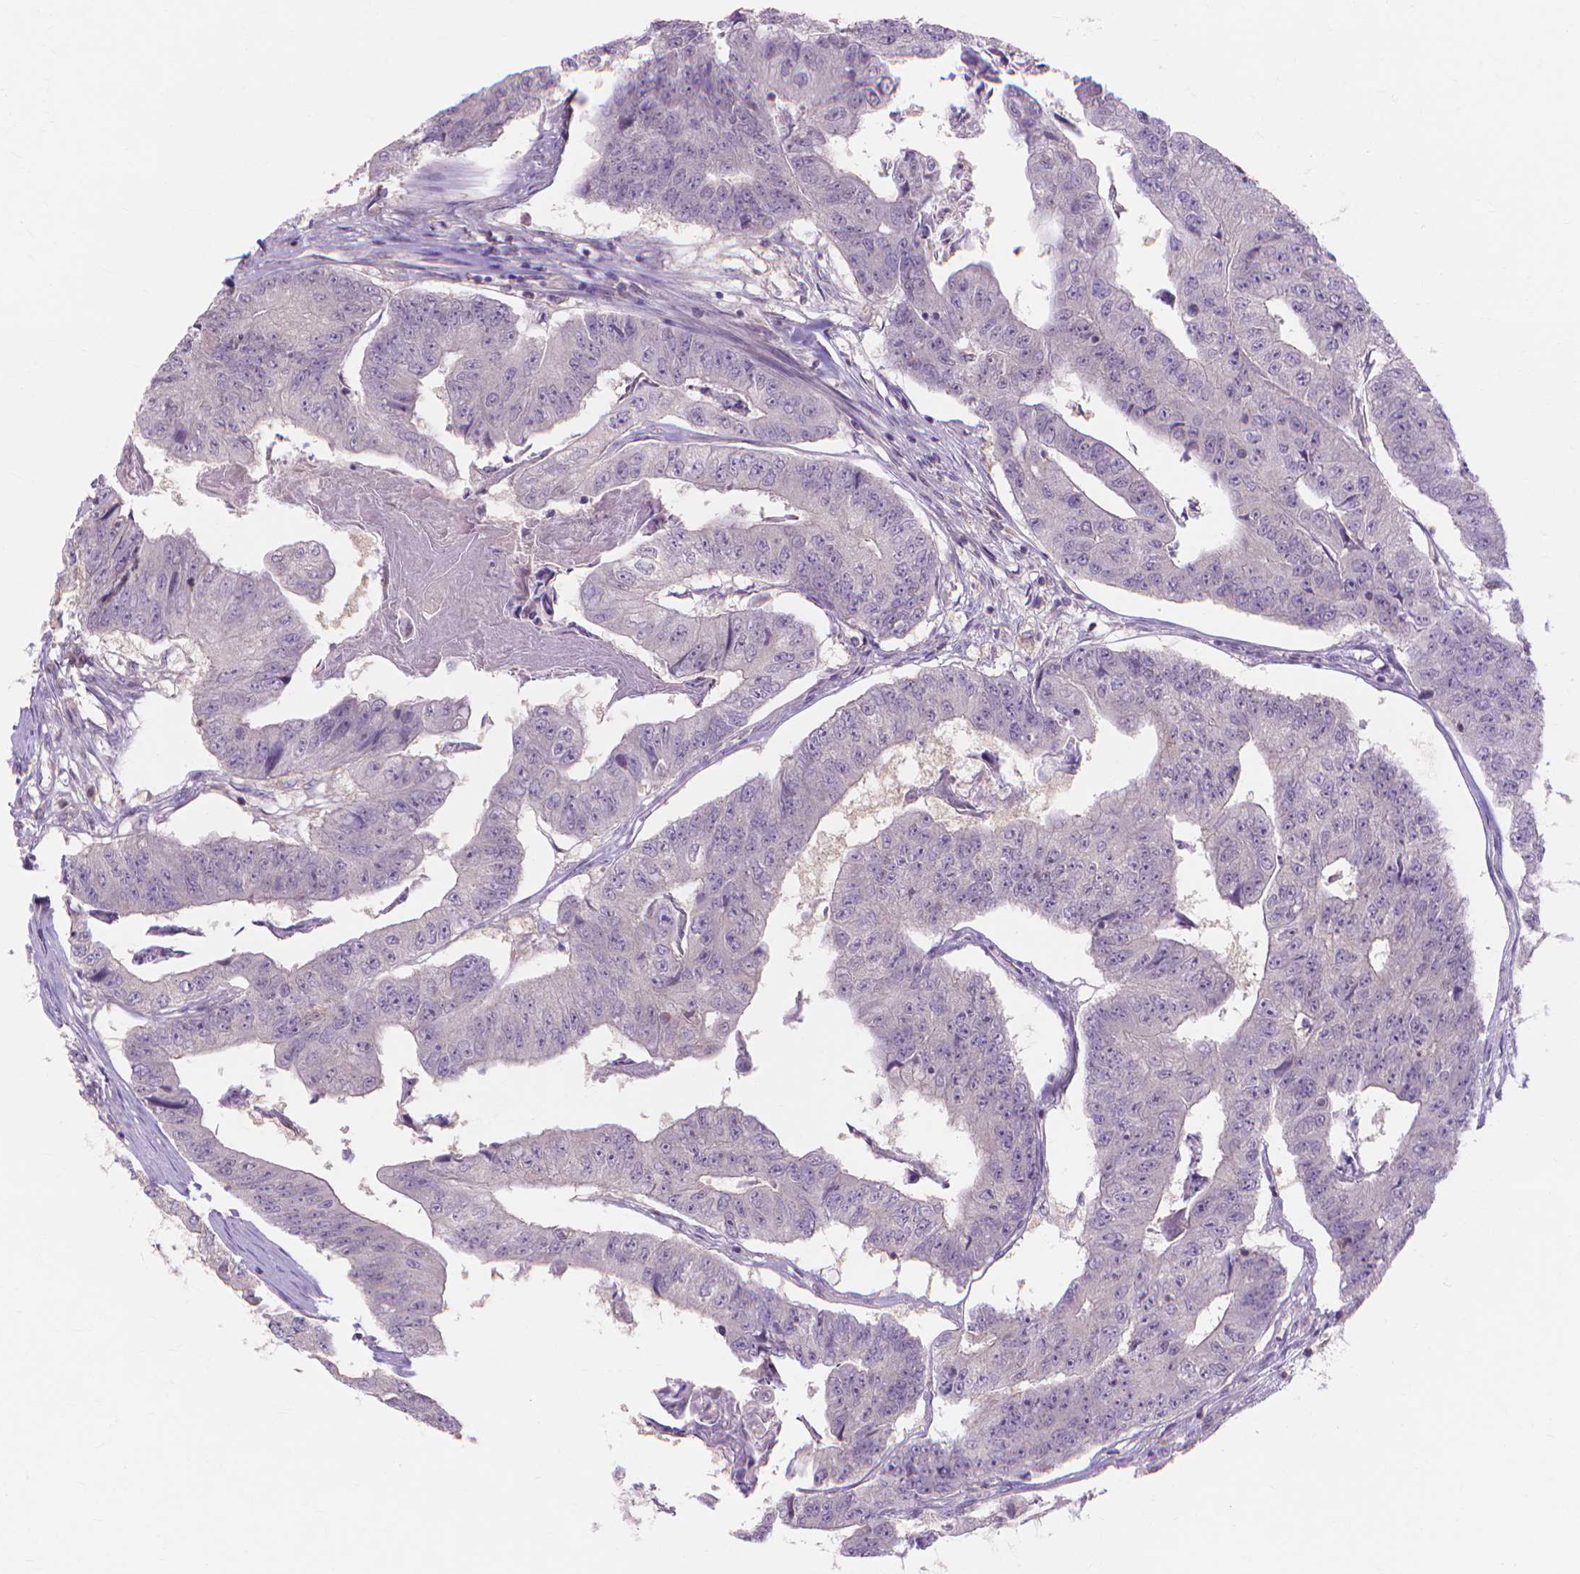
{"staining": {"intensity": "negative", "quantity": "none", "location": "none"}, "tissue": "colorectal cancer", "cell_type": "Tumor cells", "image_type": "cancer", "snomed": [{"axis": "morphology", "description": "Adenocarcinoma, NOS"}, {"axis": "topography", "description": "Colon"}], "caption": "A high-resolution histopathology image shows immunohistochemistry staining of adenocarcinoma (colorectal), which reveals no significant positivity in tumor cells.", "gene": "PRDM13", "patient": {"sex": "female", "age": 67}}